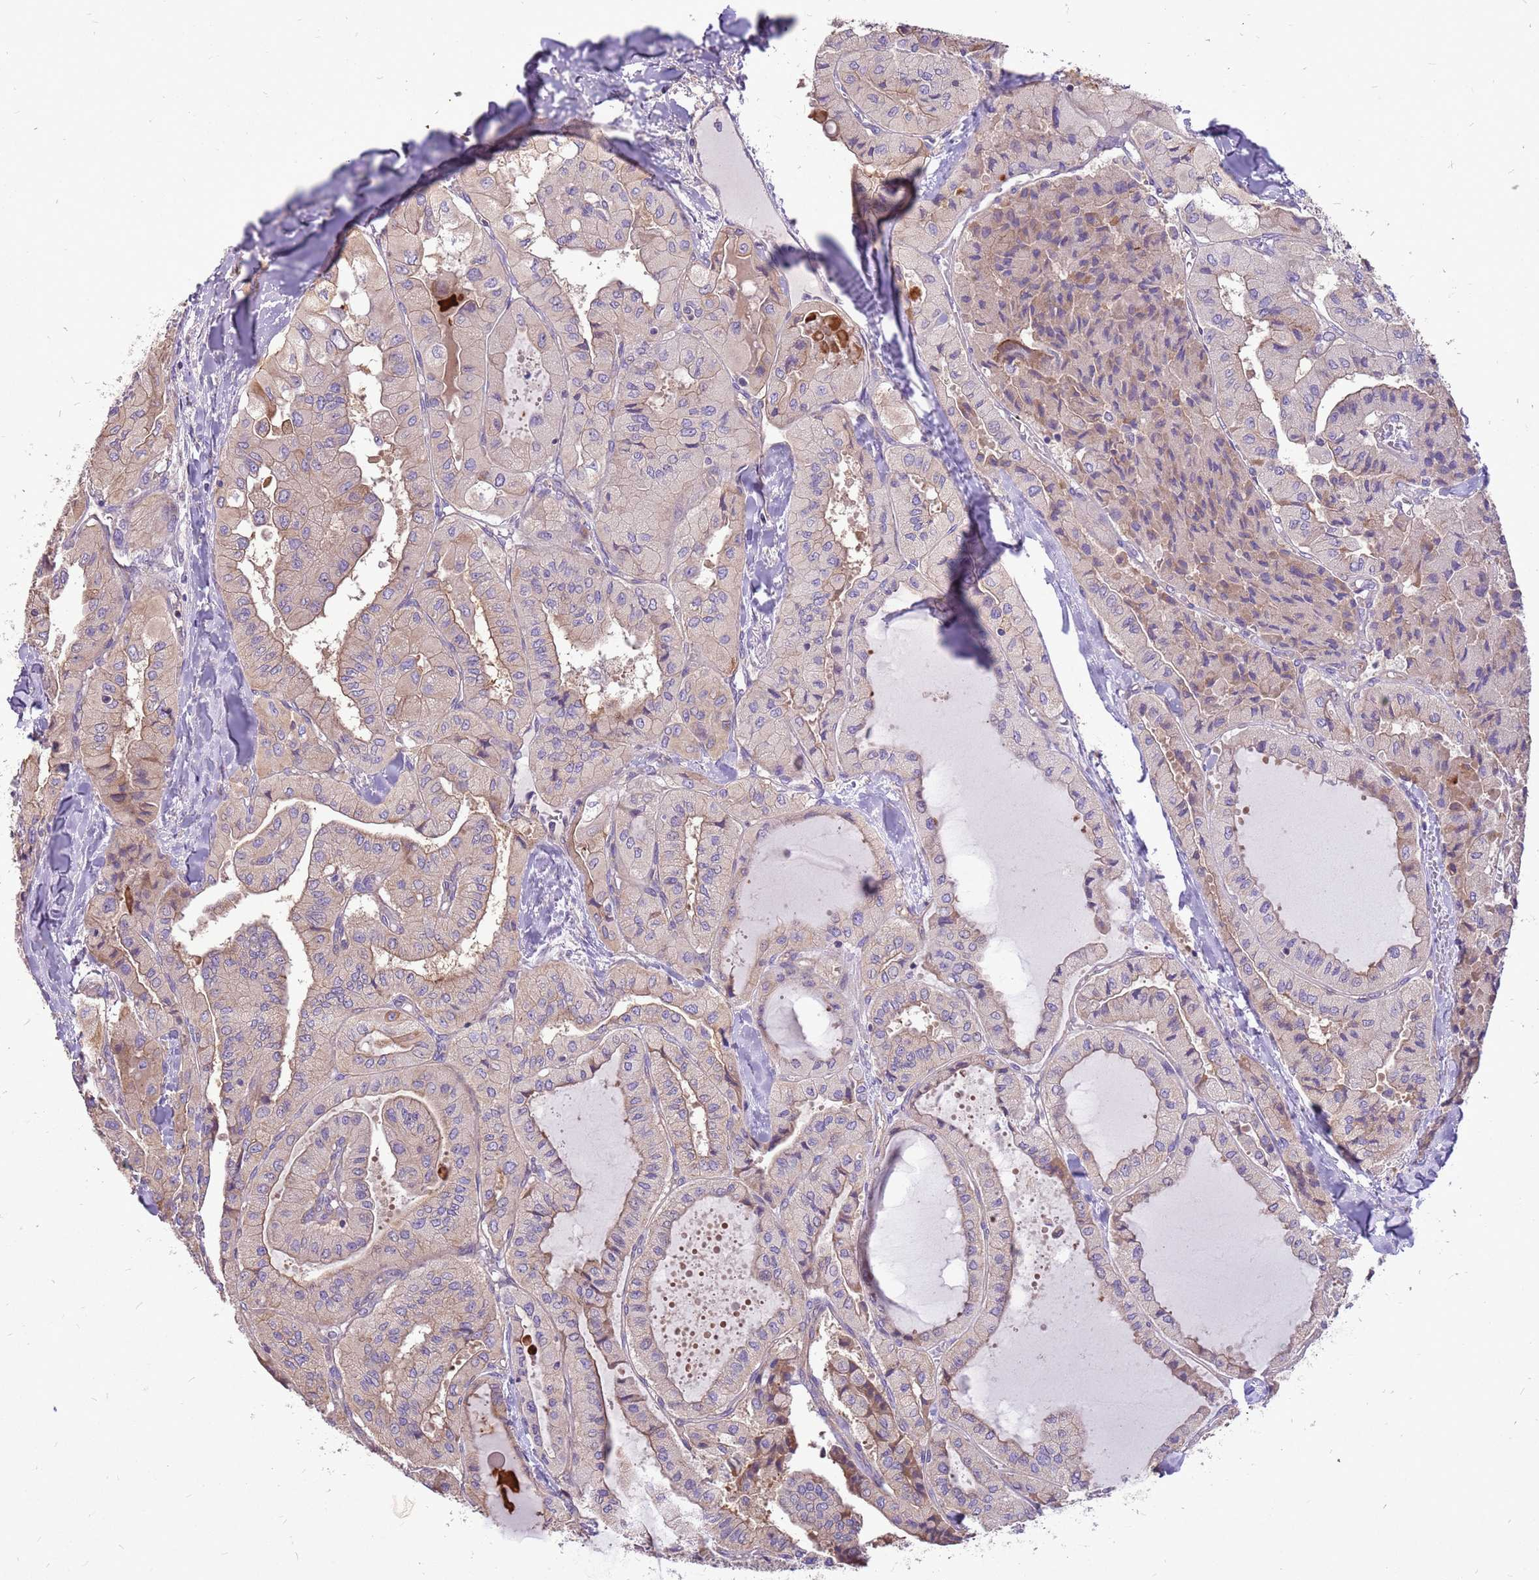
{"staining": {"intensity": "weak", "quantity": "<25%", "location": "cytoplasmic/membranous"}, "tissue": "thyroid cancer", "cell_type": "Tumor cells", "image_type": "cancer", "snomed": [{"axis": "morphology", "description": "Normal tissue, NOS"}, {"axis": "morphology", "description": "Papillary adenocarcinoma, NOS"}, {"axis": "topography", "description": "Thyroid gland"}], "caption": "Immunohistochemistry (IHC) micrograph of human thyroid papillary adenocarcinoma stained for a protein (brown), which reveals no positivity in tumor cells.", "gene": "WASHC4", "patient": {"sex": "female", "age": 59}}